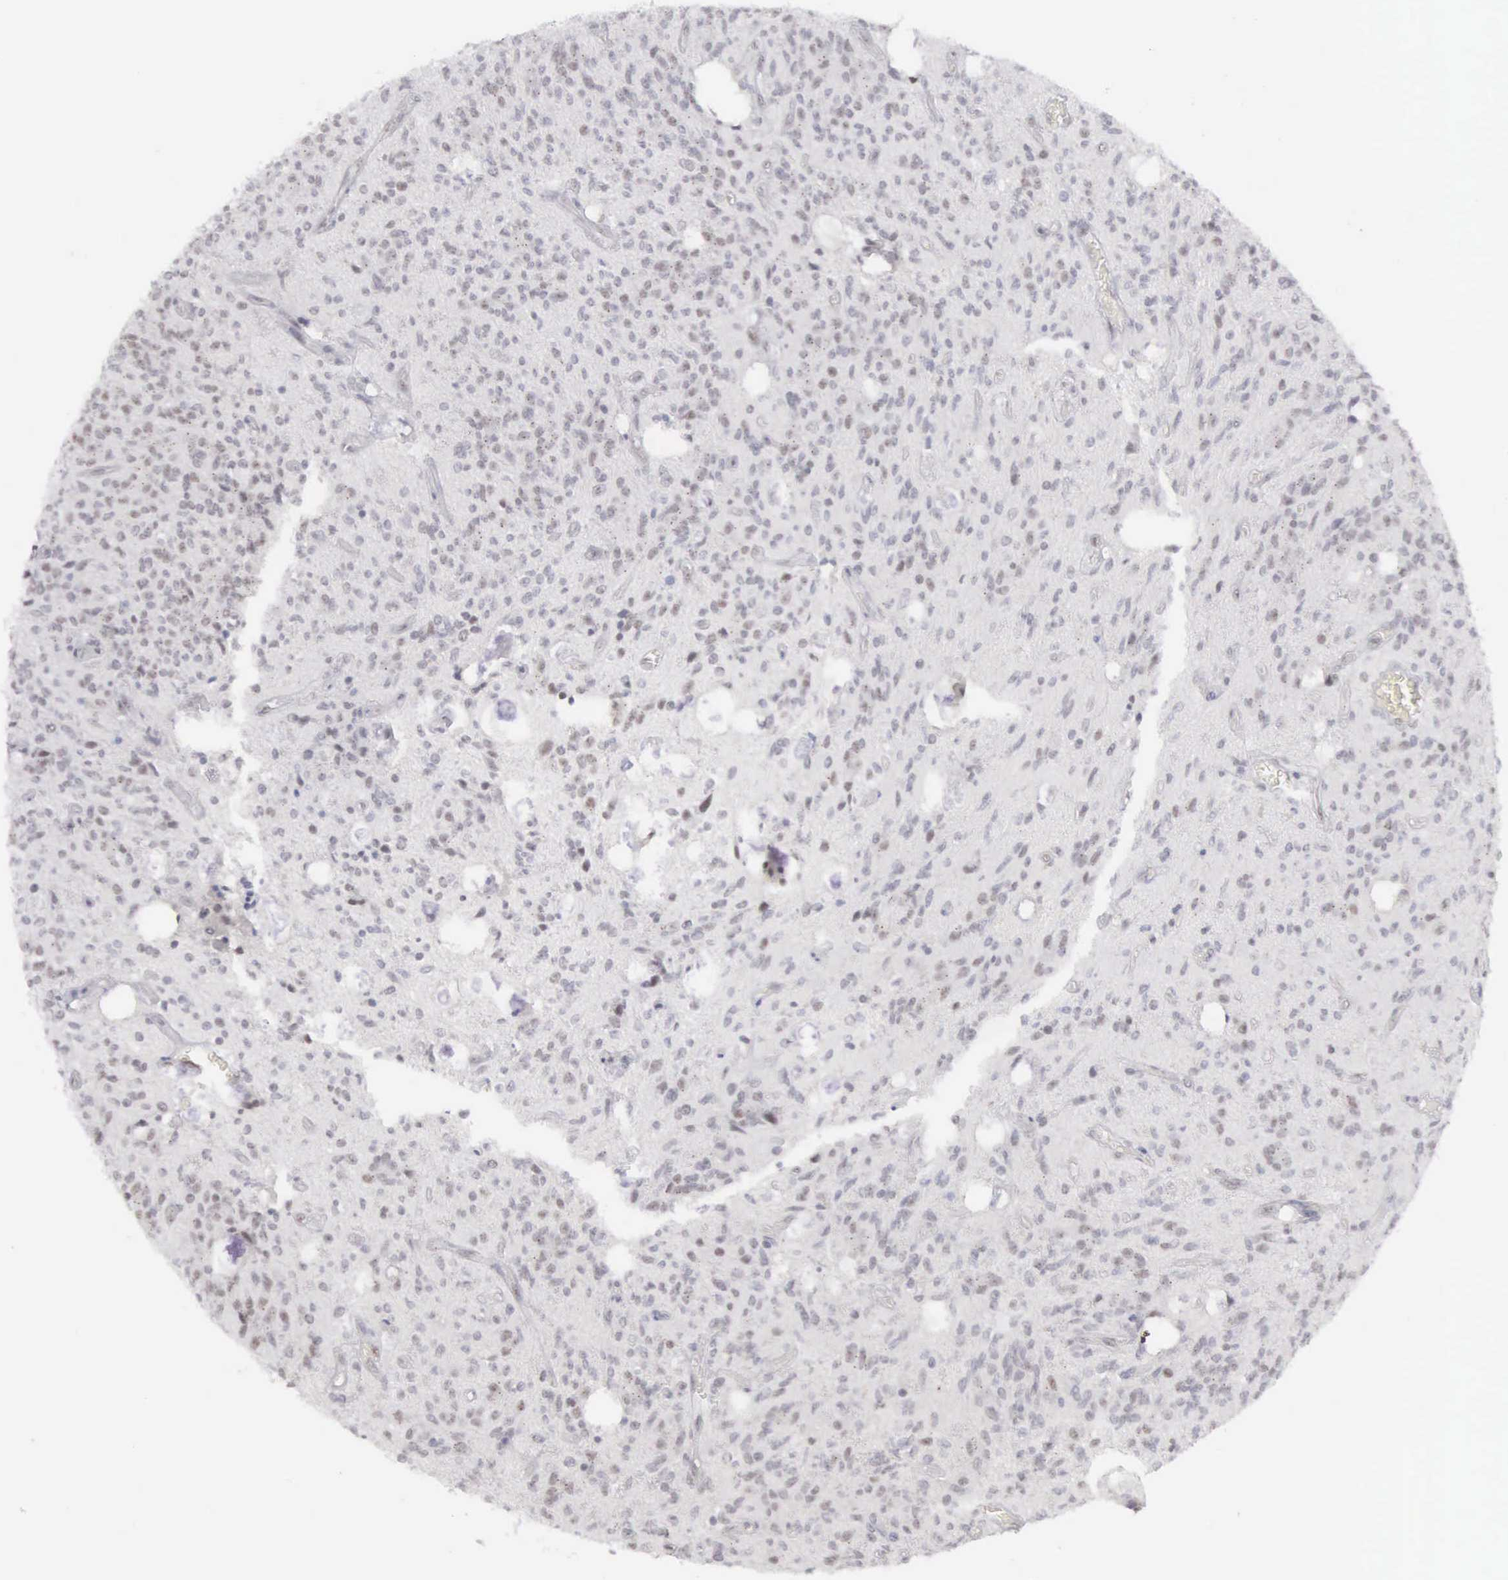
{"staining": {"intensity": "weak", "quantity": "<25%", "location": "nuclear"}, "tissue": "glioma", "cell_type": "Tumor cells", "image_type": "cancer", "snomed": [{"axis": "morphology", "description": "Glioma, malignant, Low grade"}, {"axis": "topography", "description": "Brain"}], "caption": "Image shows no significant protein positivity in tumor cells of malignant low-grade glioma.", "gene": "MNAT1", "patient": {"sex": "female", "age": 15}}